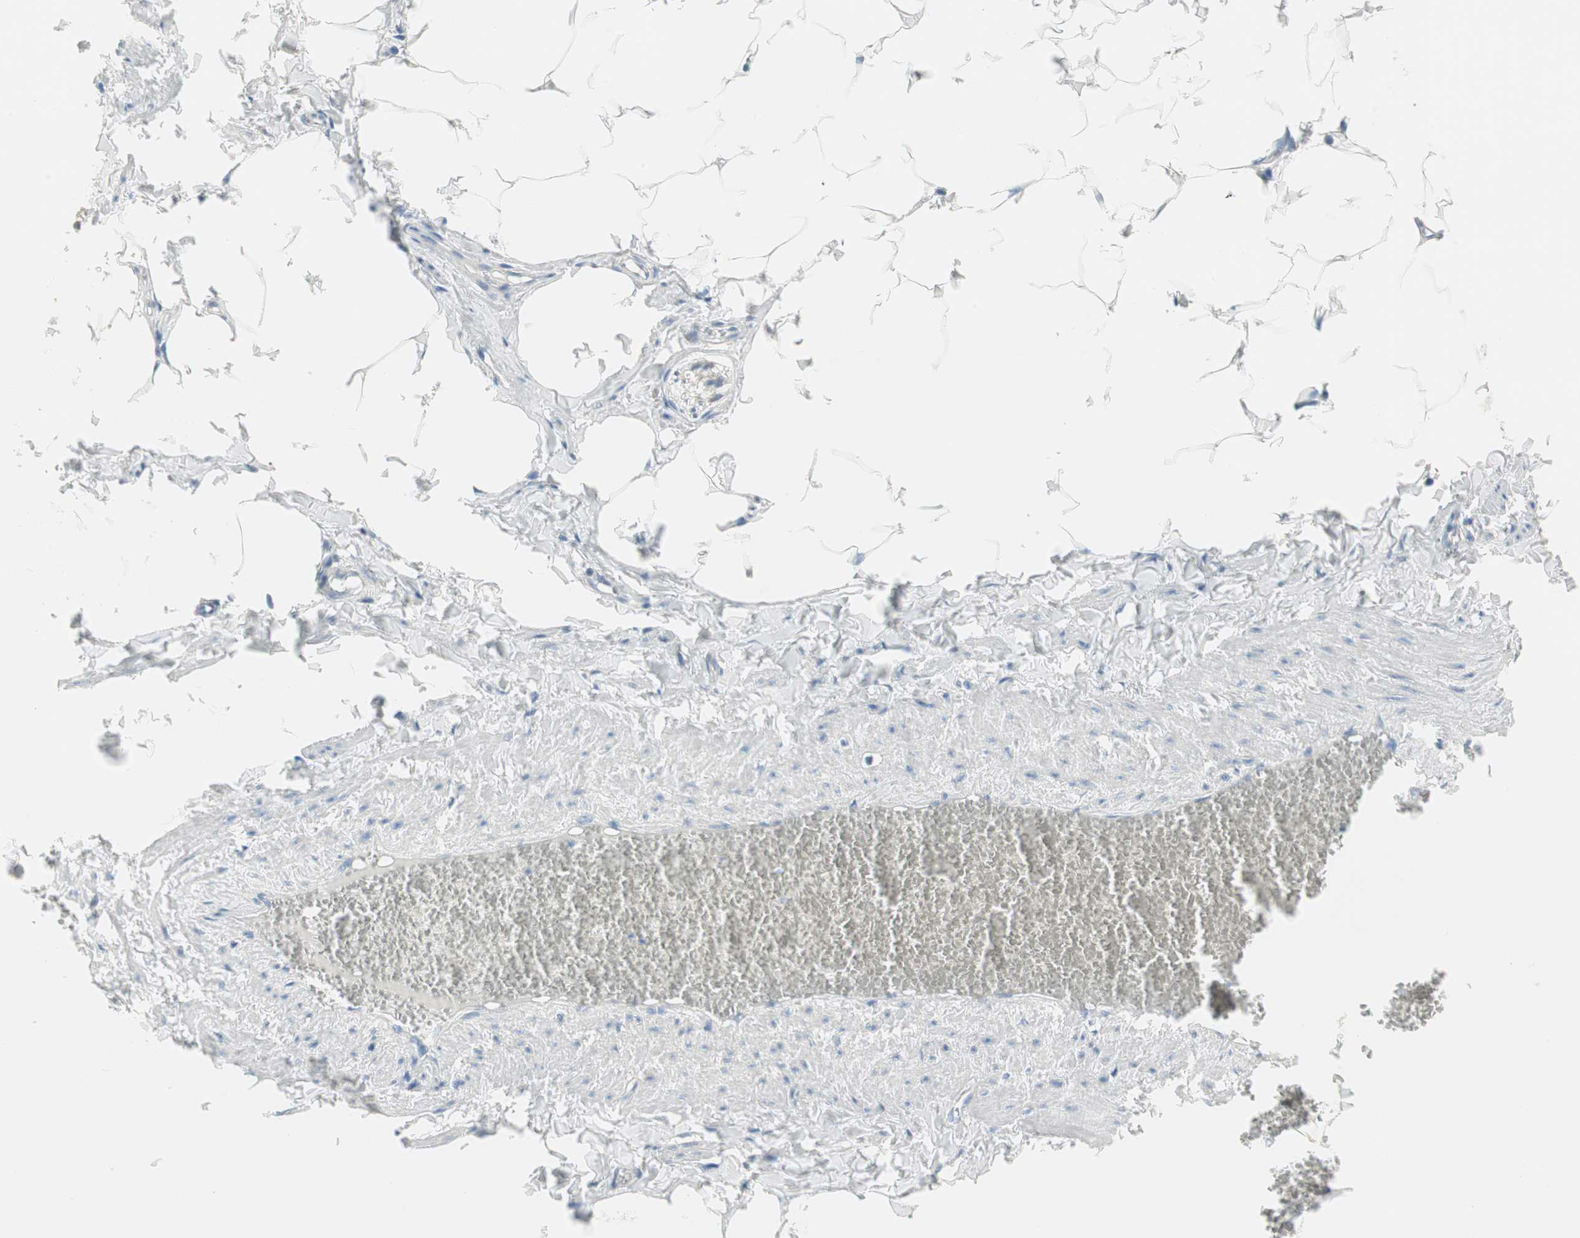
{"staining": {"intensity": "negative", "quantity": "none", "location": "none"}, "tissue": "adipose tissue", "cell_type": "Adipocytes", "image_type": "normal", "snomed": [{"axis": "morphology", "description": "Normal tissue, NOS"}, {"axis": "topography", "description": "Vascular tissue"}], "caption": "Adipocytes show no significant expression in normal adipose tissue. (DAB immunohistochemistry (IHC) visualized using brightfield microscopy, high magnification).", "gene": "CDK3", "patient": {"sex": "male", "age": 41}}